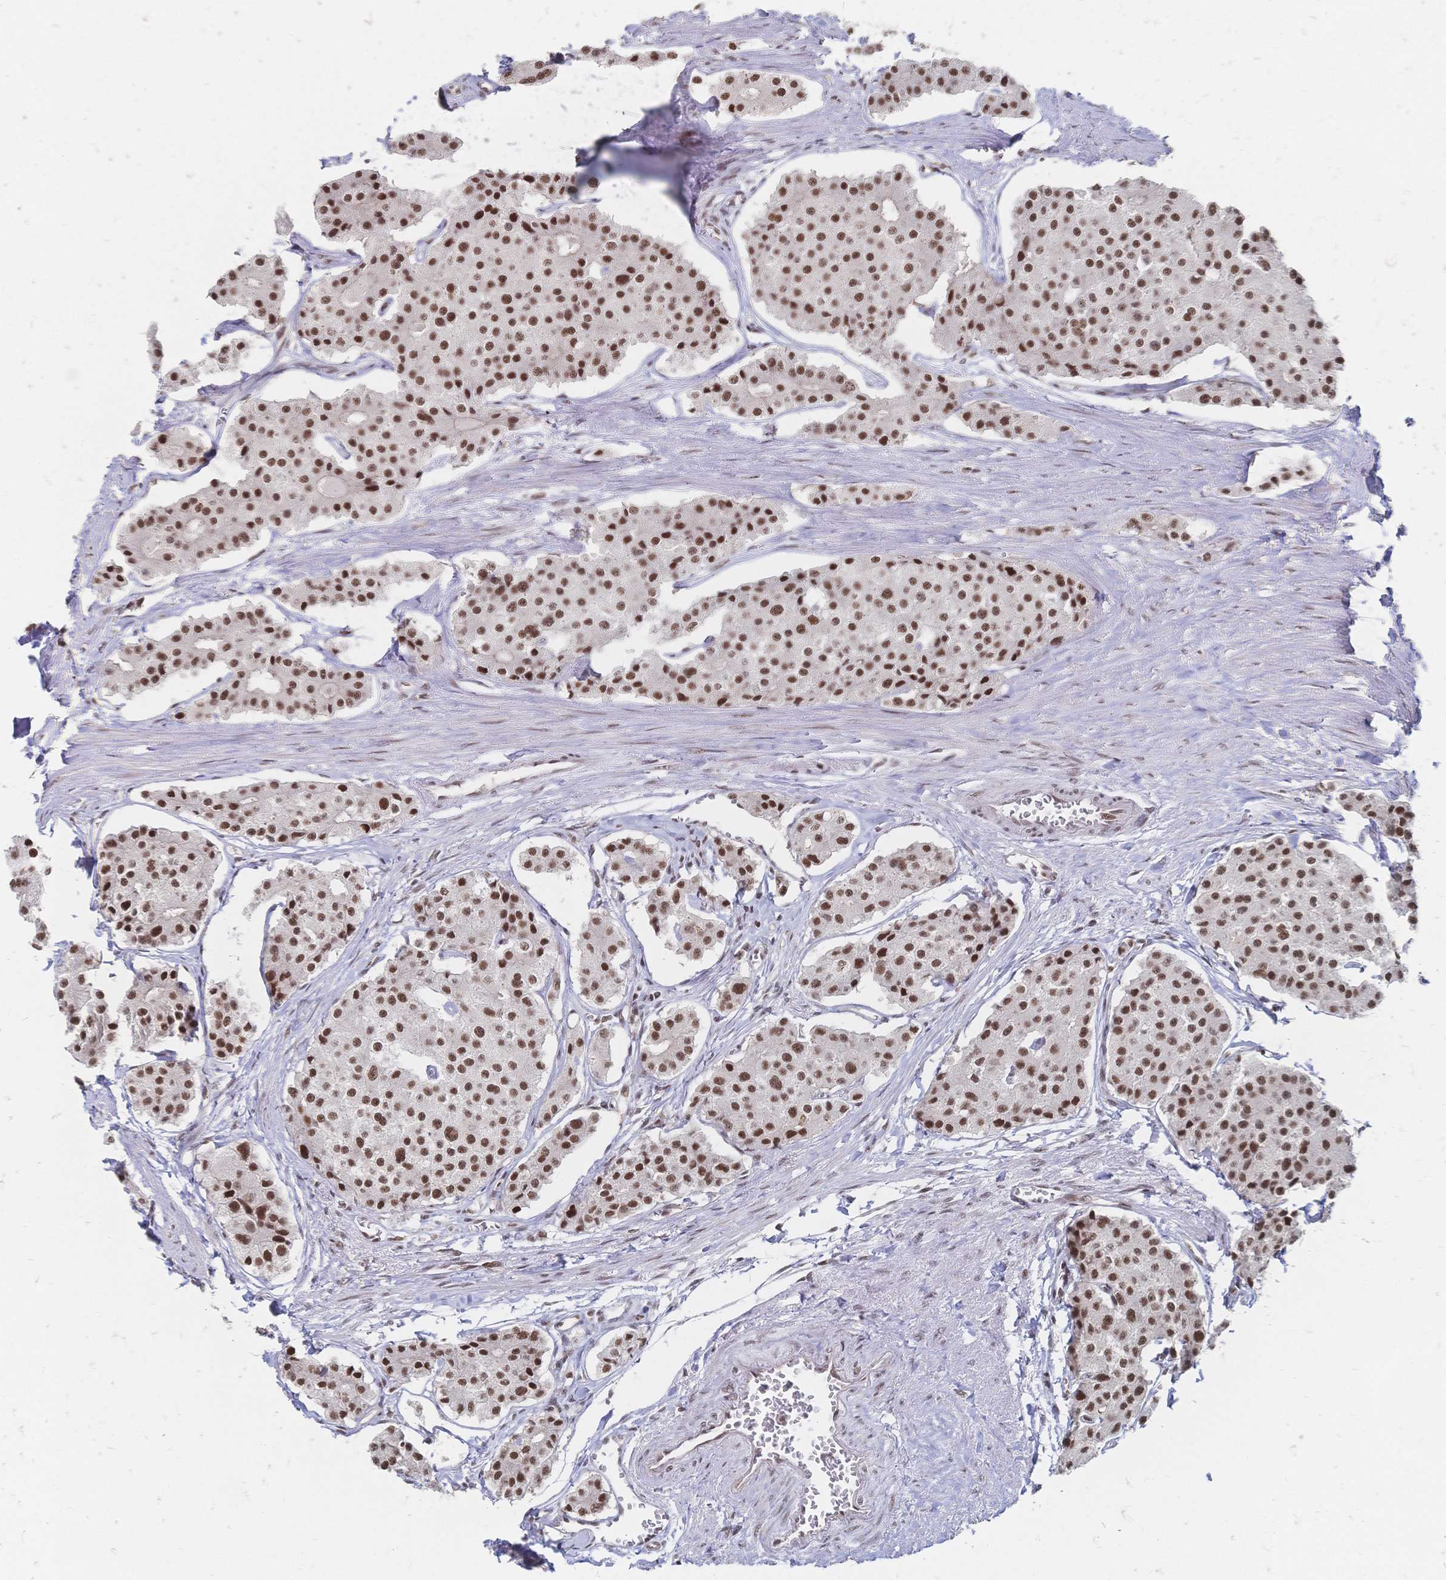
{"staining": {"intensity": "moderate", "quantity": ">75%", "location": "nuclear"}, "tissue": "carcinoid", "cell_type": "Tumor cells", "image_type": "cancer", "snomed": [{"axis": "morphology", "description": "Carcinoid, malignant, NOS"}, {"axis": "topography", "description": "Small intestine"}], "caption": "Human carcinoid stained with a protein marker demonstrates moderate staining in tumor cells.", "gene": "NELFA", "patient": {"sex": "female", "age": 65}}